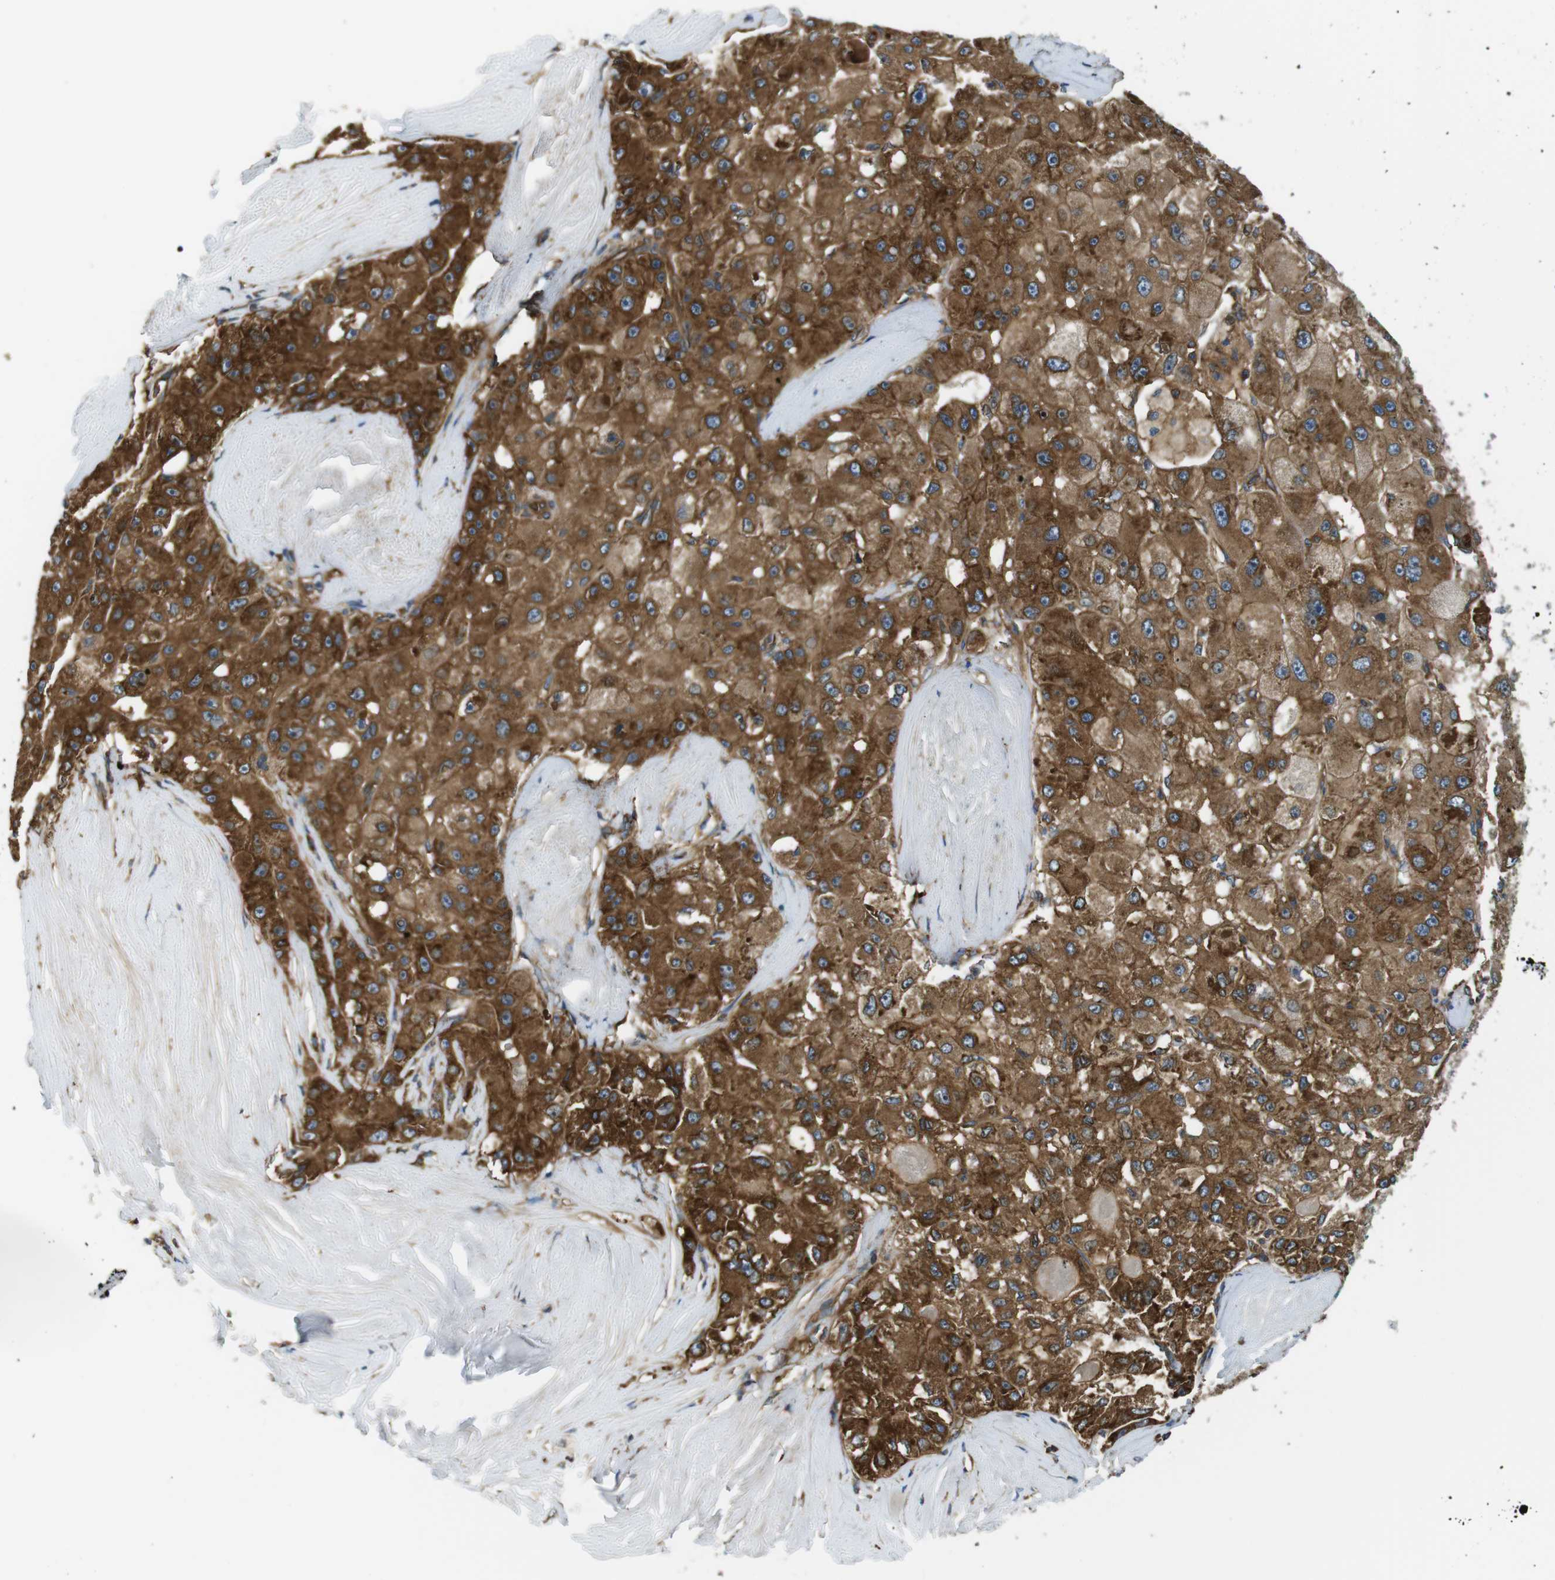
{"staining": {"intensity": "moderate", "quantity": ">75%", "location": "cytoplasmic/membranous"}, "tissue": "liver cancer", "cell_type": "Tumor cells", "image_type": "cancer", "snomed": [{"axis": "morphology", "description": "Carcinoma, Hepatocellular, NOS"}, {"axis": "topography", "description": "Liver"}], "caption": "Tumor cells show medium levels of moderate cytoplasmic/membranous positivity in approximately >75% of cells in human liver cancer.", "gene": "TSC1", "patient": {"sex": "male", "age": 80}}